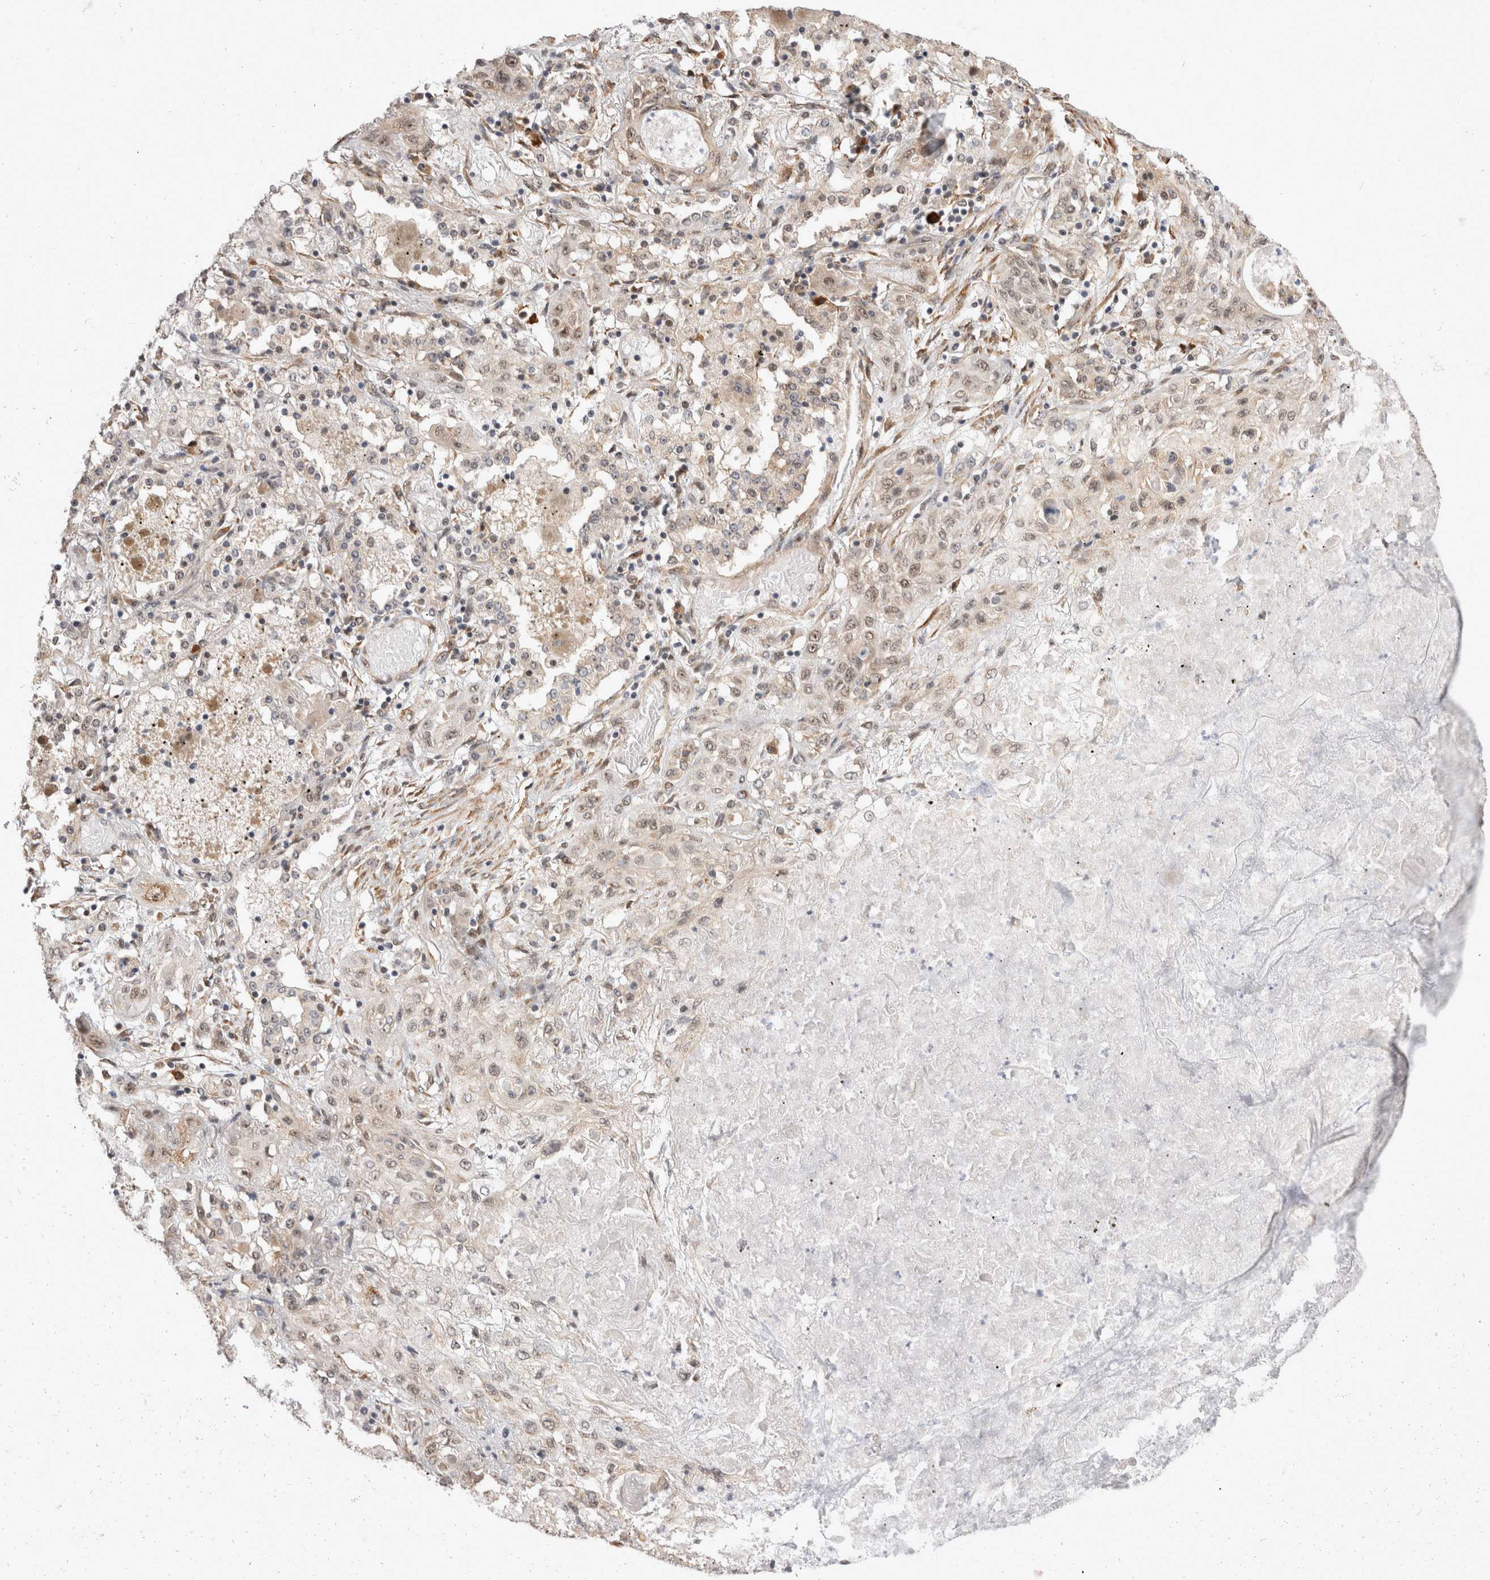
{"staining": {"intensity": "weak", "quantity": ">75%", "location": "nuclear"}, "tissue": "lung cancer", "cell_type": "Tumor cells", "image_type": "cancer", "snomed": [{"axis": "morphology", "description": "Squamous cell carcinoma, NOS"}, {"axis": "topography", "description": "Lung"}], "caption": "Approximately >75% of tumor cells in lung squamous cell carcinoma show weak nuclear protein positivity as visualized by brown immunohistochemical staining.", "gene": "EXOSC4", "patient": {"sex": "female", "age": 47}}